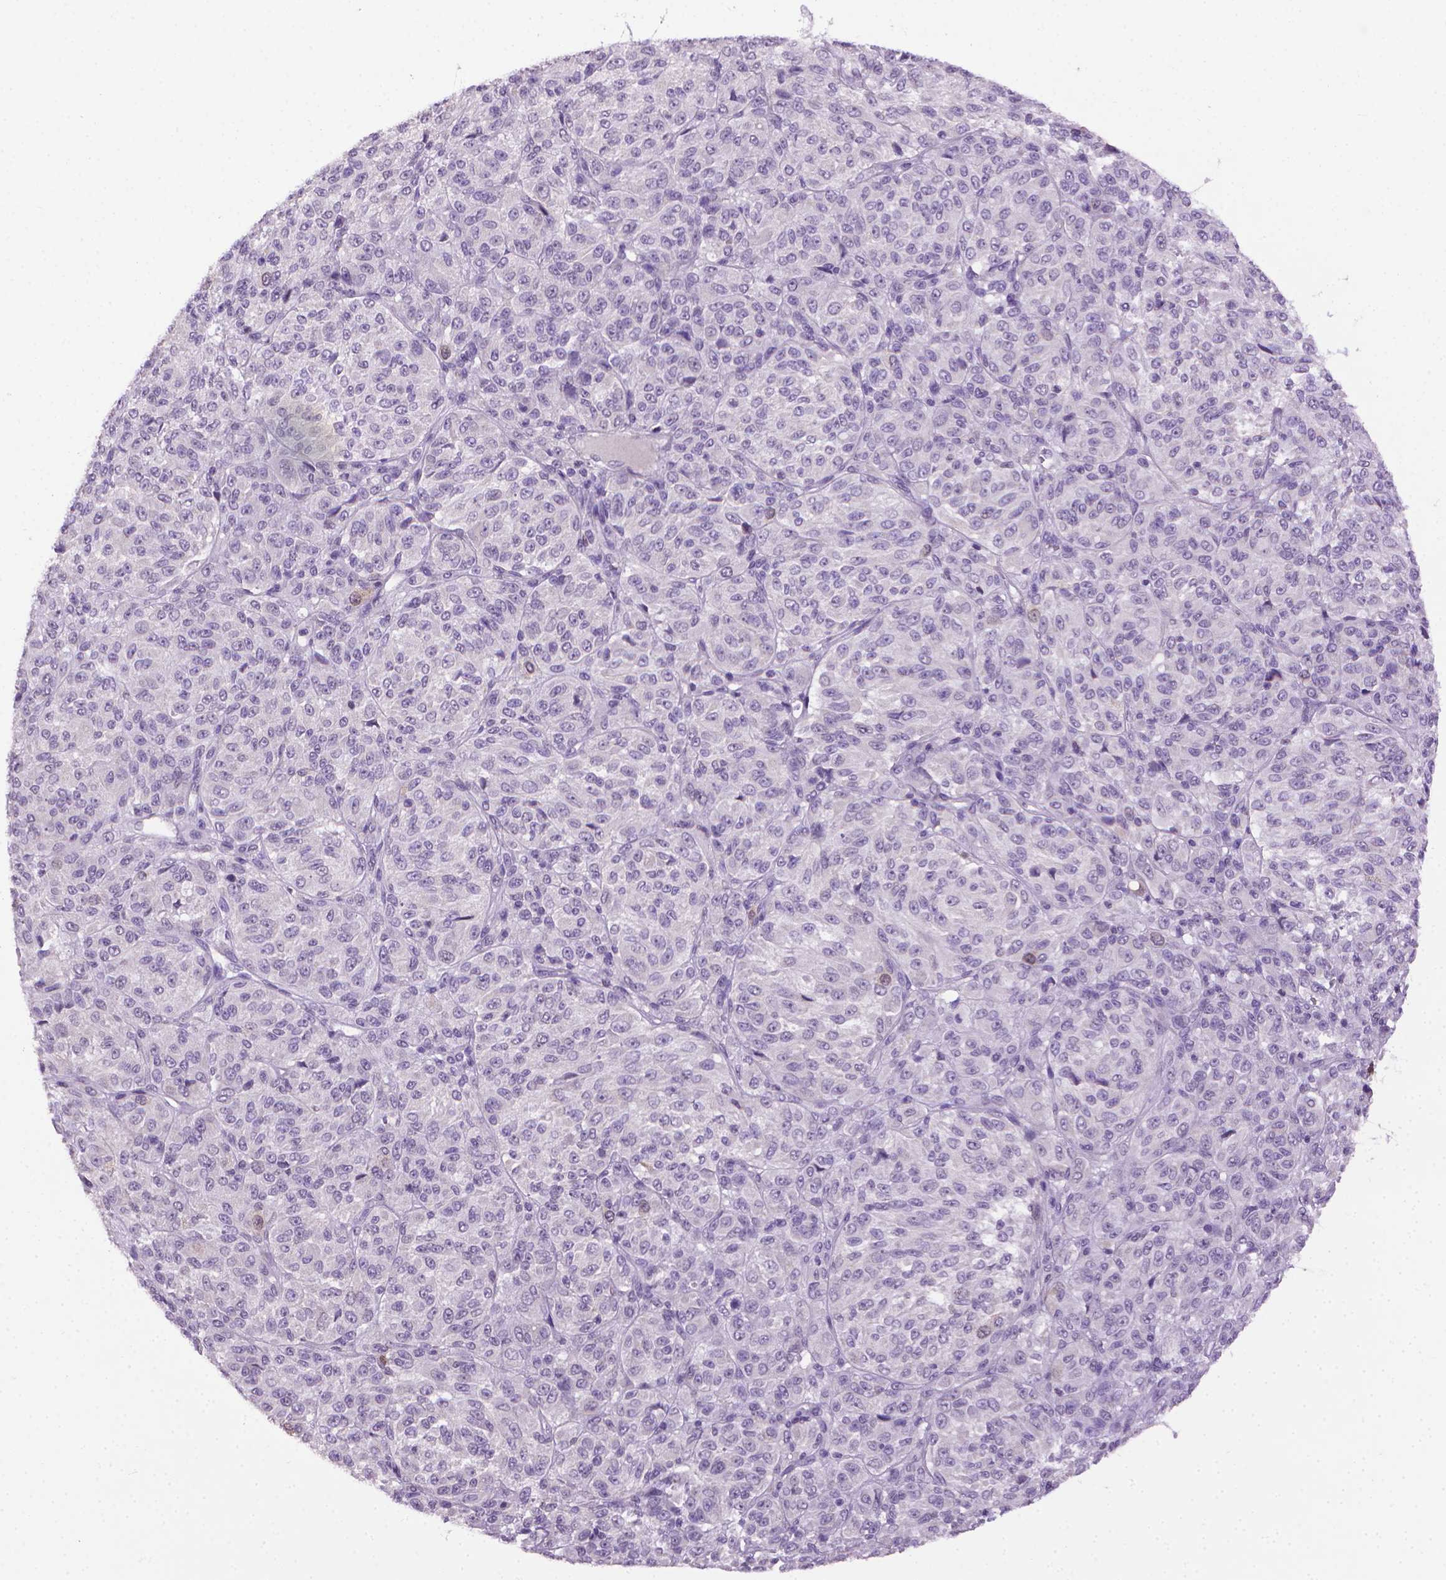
{"staining": {"intensity": "negative", "quantity": "none", "location": "none"}, "tissue": "melanoma", "cell_type": "Tumor cells", "image_type": "cancer", "snomed": [{"axis": "morphology", "description": "Malignant melanoma, Metastatic site"}, {"axis": "topography", "description": "Brain"}], "caption": "A micrograph of human malignant melanoma (metastatic site) is negative for staining in tumor cells.", "gene": "CDKN2D", "patient": {"sex": "female", "age": 56}}